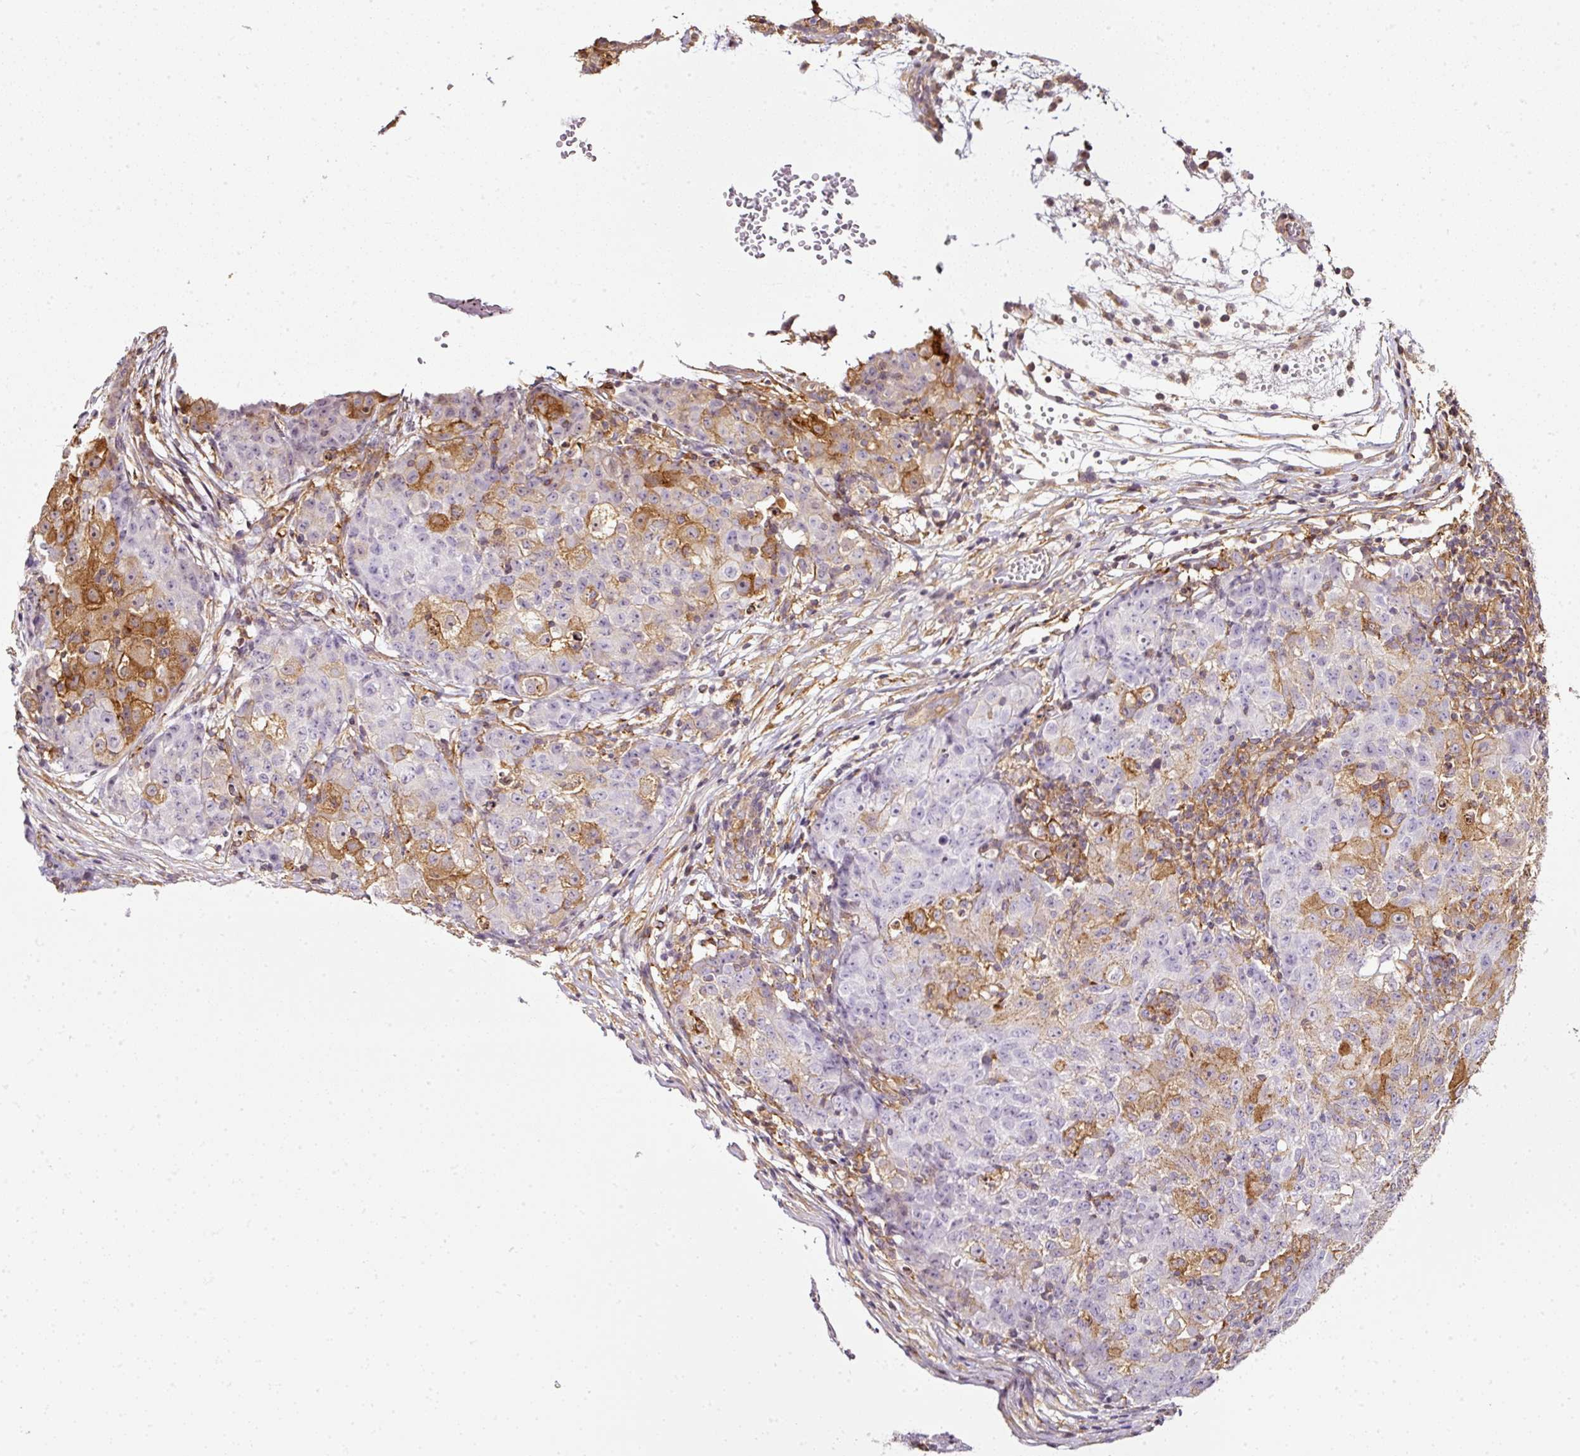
{"staining": {"intensity": "moderate", "quantity": "<25%", "location": "cytoplasmic/membranous"}, "tissue": "ovarian cancer", "cell_type": "Tumor cells", "image_type": "cancer", "snomed": [{"axis": "morphology", "description": "Carcinoma, endometroid"}, {"axis": "topography", "description": "Ovary"}], "caption": "IHC staining of ovarian cancer, which shows low levels of moderate cytoplasmic/membranous staining in about <25% of tumor cells indicating moderate cytoplasmic/membranous protein positivity. The staining was performed using DAB (3,3'-diaminobenzidine) (brown) for protein detection and nuclei were counterstained in hematoxylin (blue).", "gene": "SCNM1", "patient": {"sex": "female", "age": 42}}